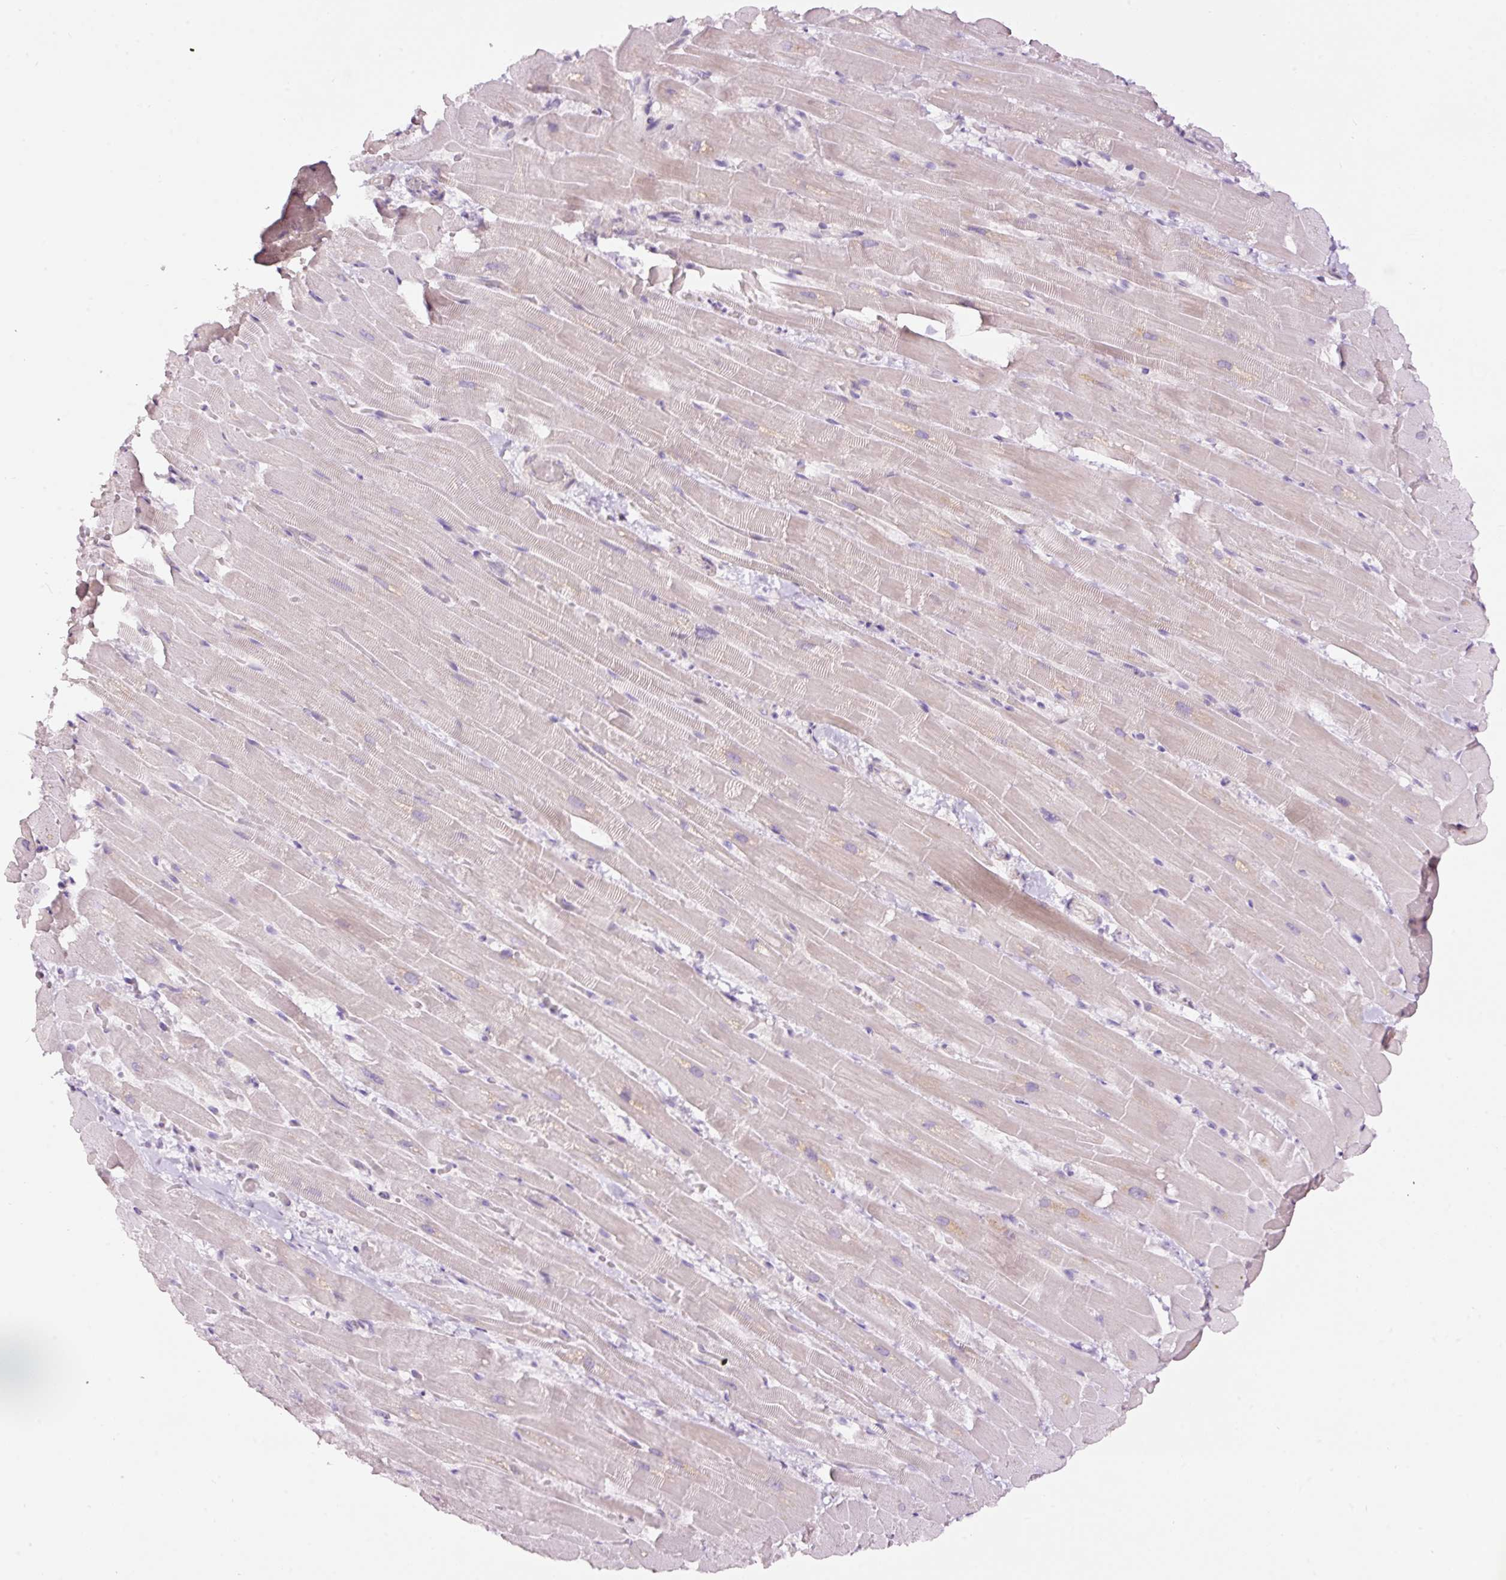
{"staining": {"intensity": "weak", "quantity": "<25%", "location": "cytoplasmic/membranous"}, "tissue": "heart muscle", "cell_type": "Cardiomyocytes", "image_type": "normal", "snomed": [{"axis": "morphology", "description": "Normal tissue, NOS"}, {"axis": "topography", "description": "Heart"}], "caption": "IHC of benign heart muscle exhibits no staining in cardiomyocytes. Nuclei are stained in blue.", "gene": "RSPO2", "patient": {"sex": "male", "age": 37}}